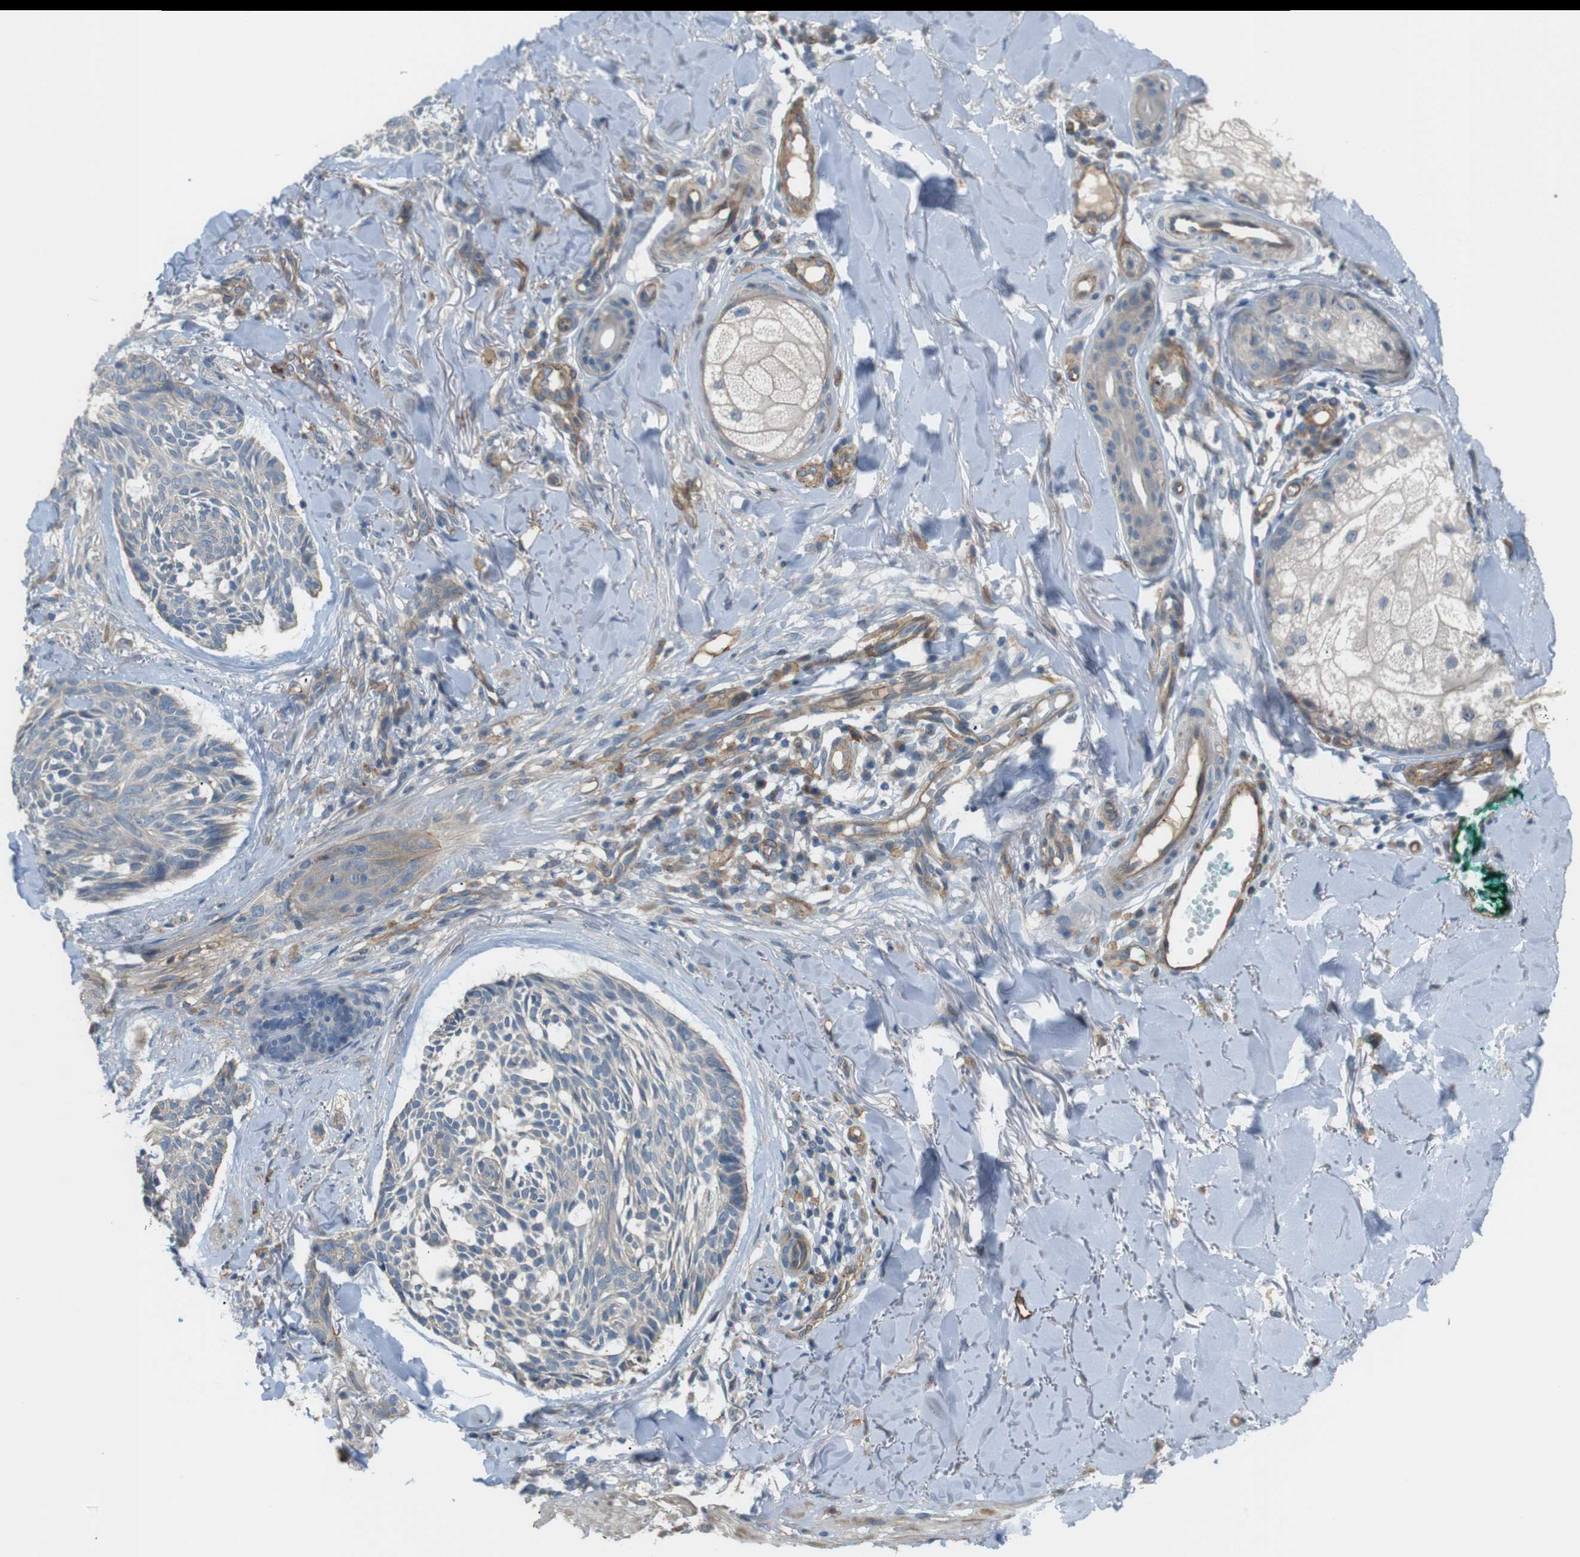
{"staining": {"intensity": "weak", "quantity": ">75%", "location": "cytoplasmic/membranous"}, "tissue": "skin cancer", "cell_type": "Tumor cells", "image_type": "cancer", "snomed": [{"axis": "morphology", "description": "Basal cell carcinoma"}, {"axis": "topography", "description": "Skin"}], "caption": "This micrograph exhibits skin cancer stained with immunohistochemistry (IHC) to label a protein in brown. The cytoplasmic/membranous of tumor cells show weak positivity for the protein. Nuclei are counter-stained blue.", "gene": "BVES", "patient": {"sex": "male", "age": 43}}